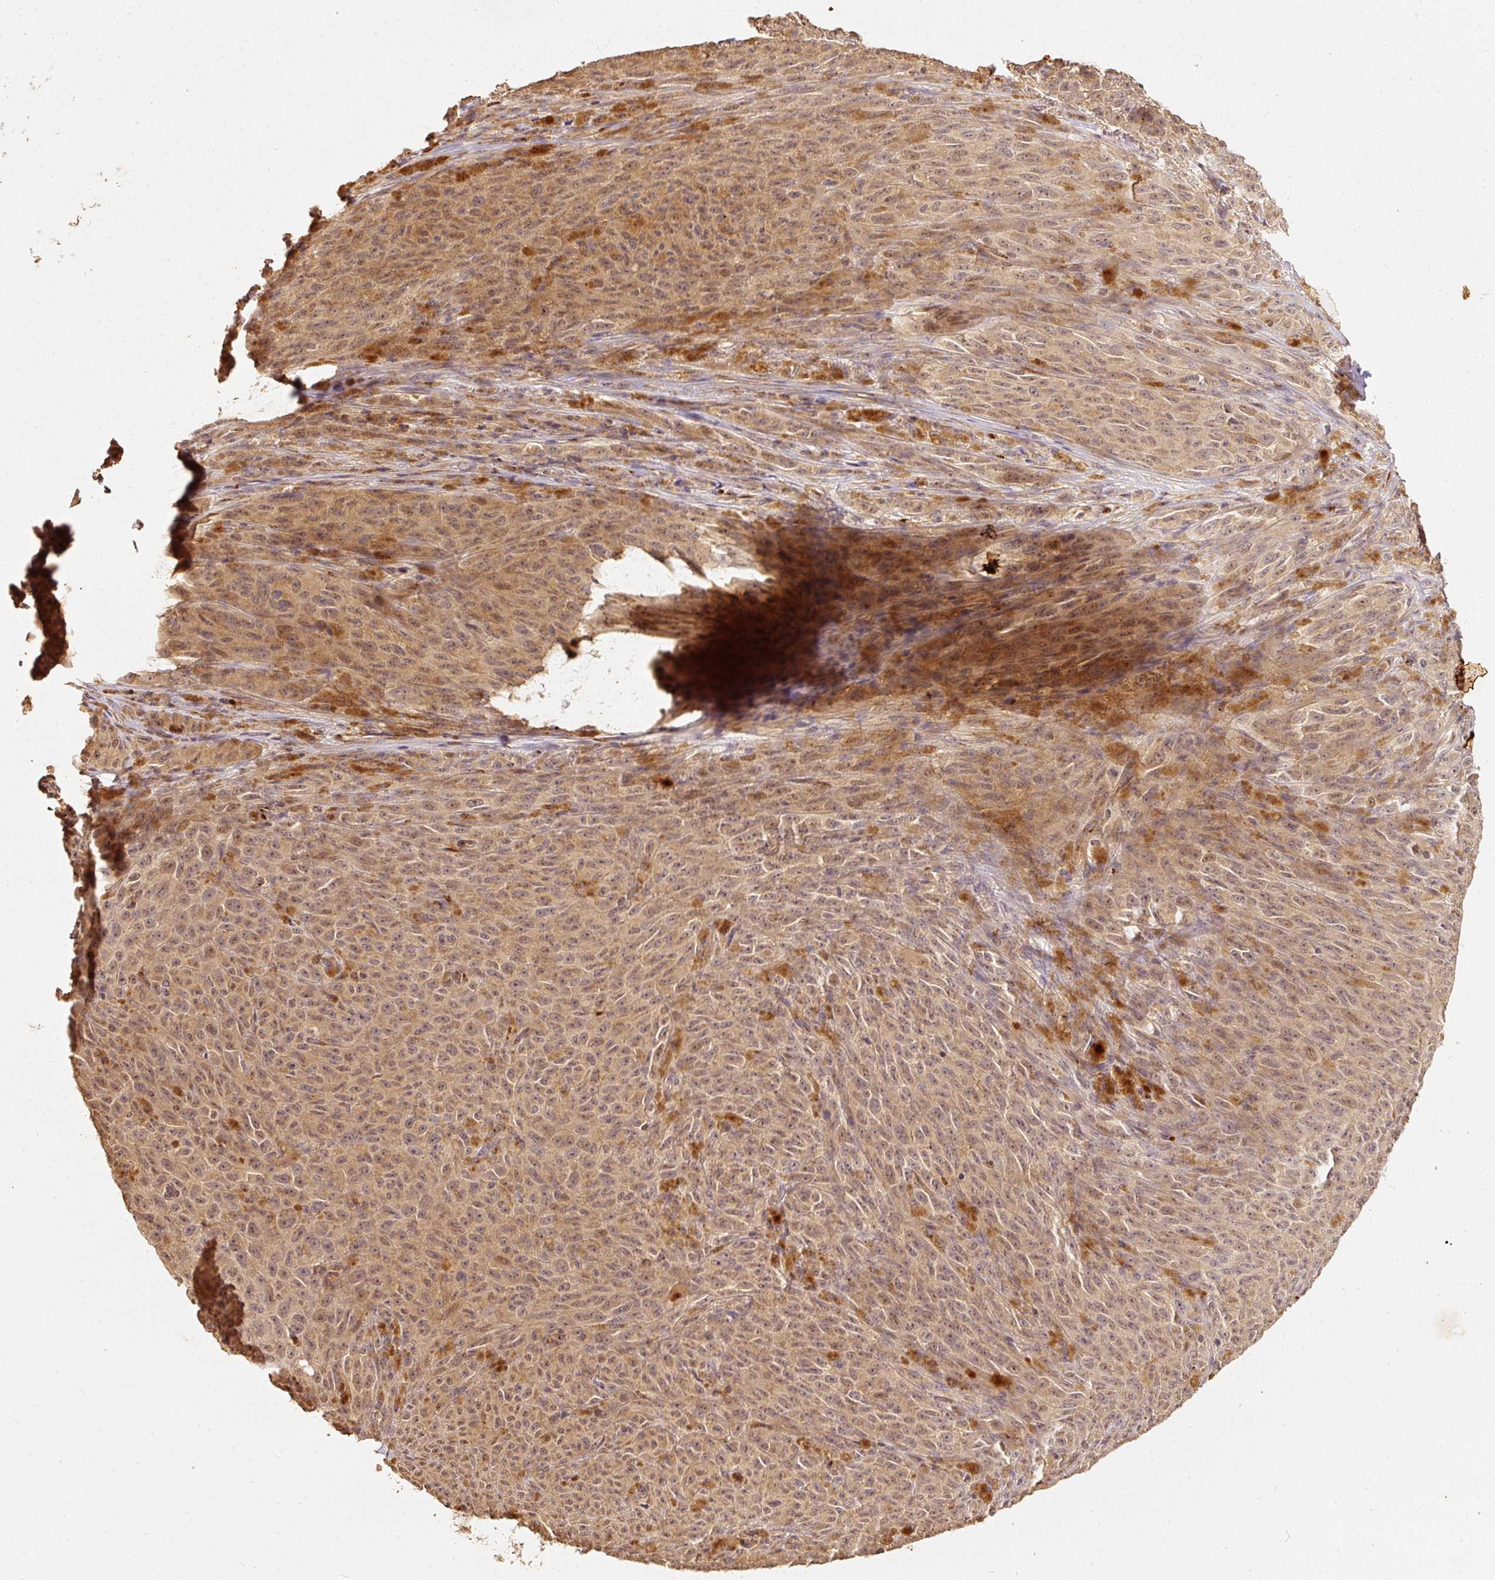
{"staining": {"intensity": "weak", "quantity": ">75%", "location": "cytoplasmic/membranous"}, "tissue": "melanoma", "cell_type": "Tumor cells", "image_type": "cancer", "snomed": [{"axis": "morphology", "description": "Malignant melanoma, NOS"}, {"axis": "topography", "description": "Skin"}], "caption": "Immunohistochemistry staining of malignant melanoma, which displays low levels of weak cytoplasmic/membranous staining in approximately >75% of tumor cells indicating weak cytoplasmic/membranous protein expression. The staining was performed using DAB (3,3'-diaminobenzidine) (brown) for protein detection and nuclei were counterstained in hematoxylin (blue).", "gene": "FUT8", "patient": {"sex": "female", "age": 82}}